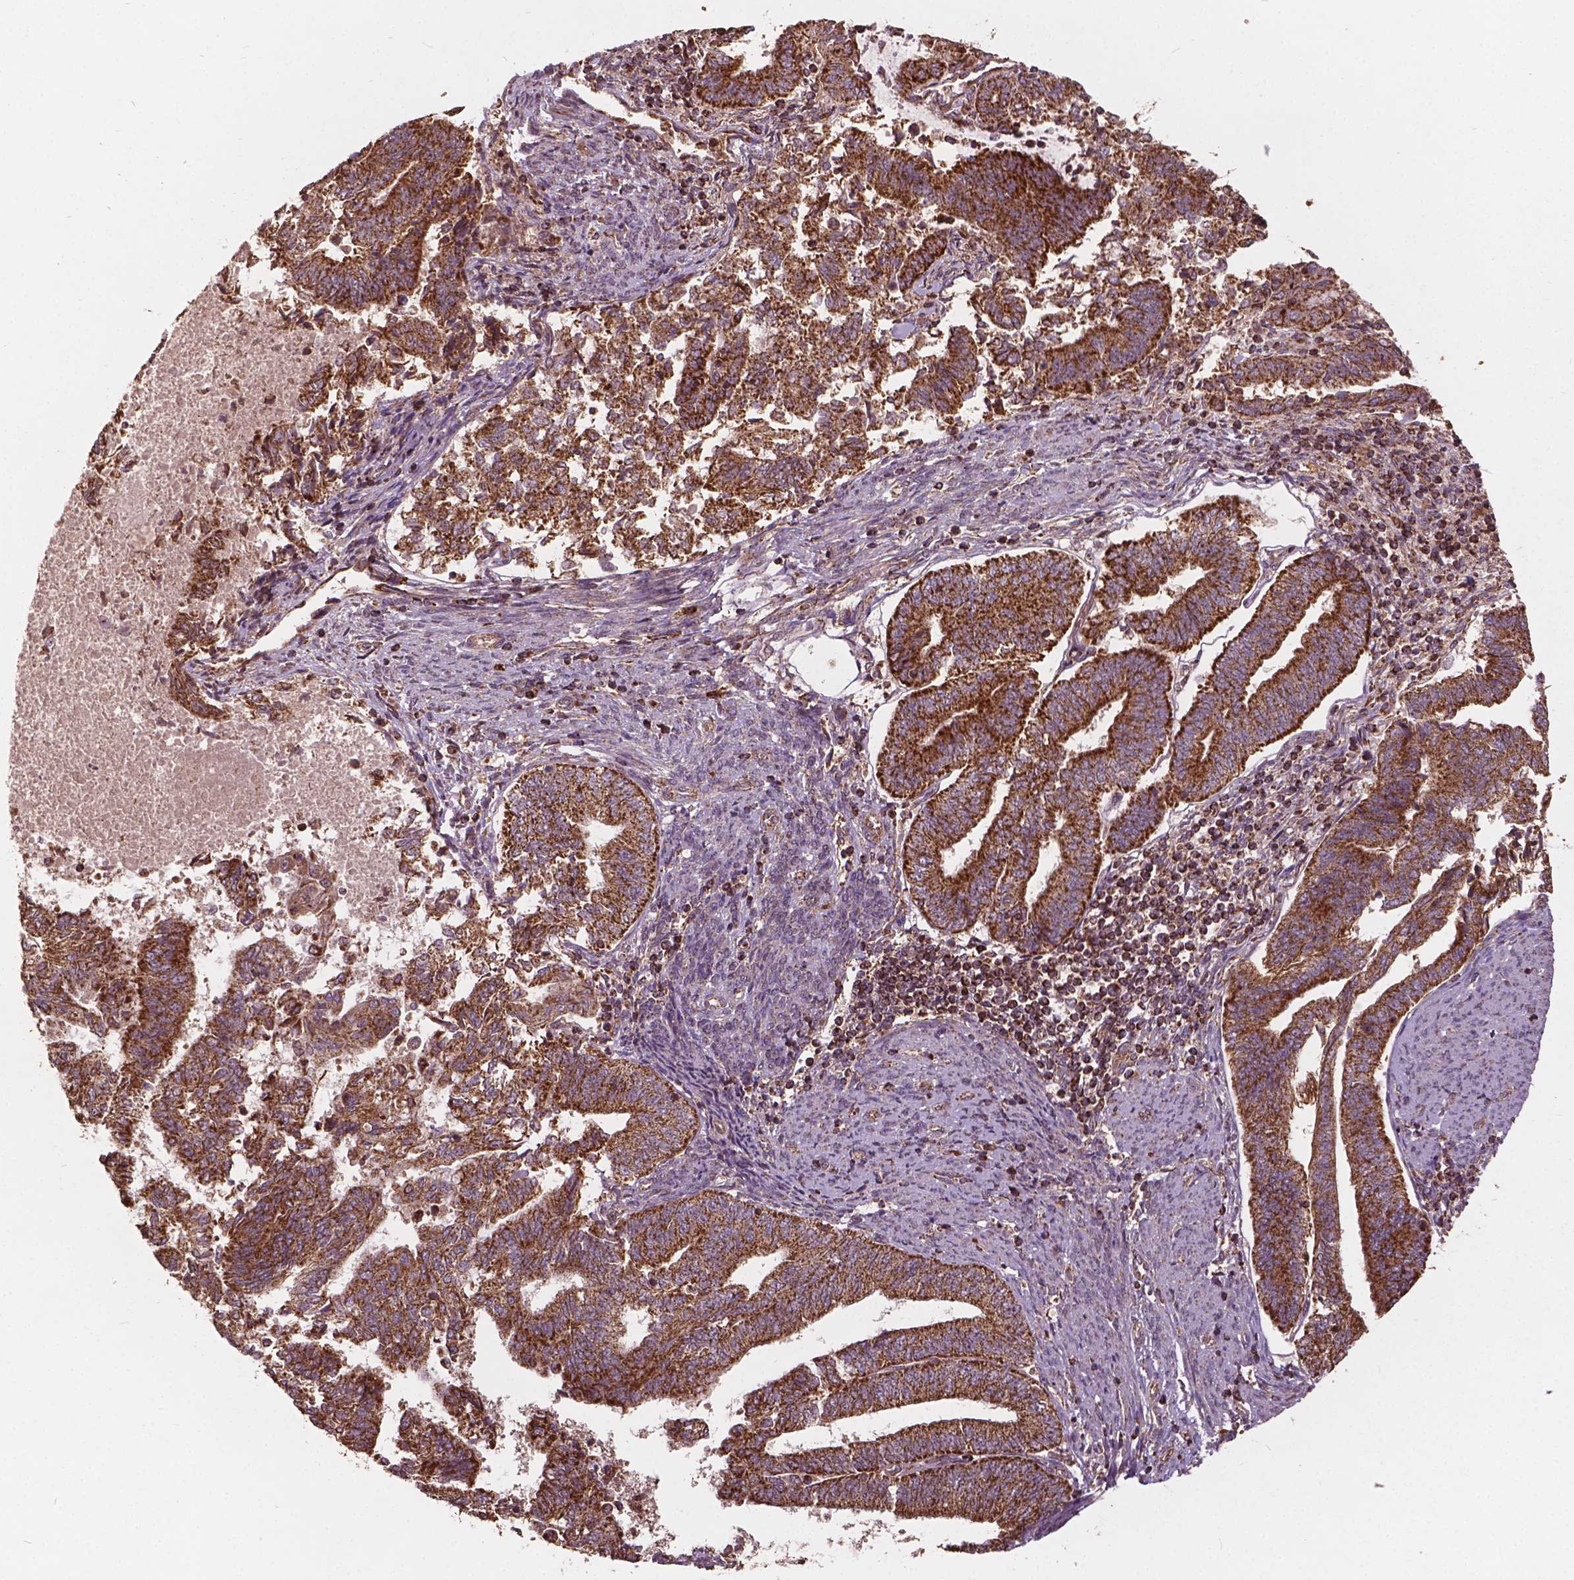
{"staining": {"intensity": "strong", "quantity": ">75%", "location": "cytoplasmic/membranous"}, "tissue": "endometrial cancer", "cell_type": "Tumor cells", "image_type": "cancer", "snomed": [{"axis": "morphology", "description": "Adenocarcinoma, NOS"}, {"axis": "topography", "description": "Endometrium"}], "caption": "DAB immunohistochemical staining of human adenocarcinoma (endometrial) exhibits strong cytoplasmic/membranous protein positivity in about >75% of tumor cells. Nuclei are stained in blue.", "gene": "UBXN2A", "patient": {"sex": "female", "age": 65}}